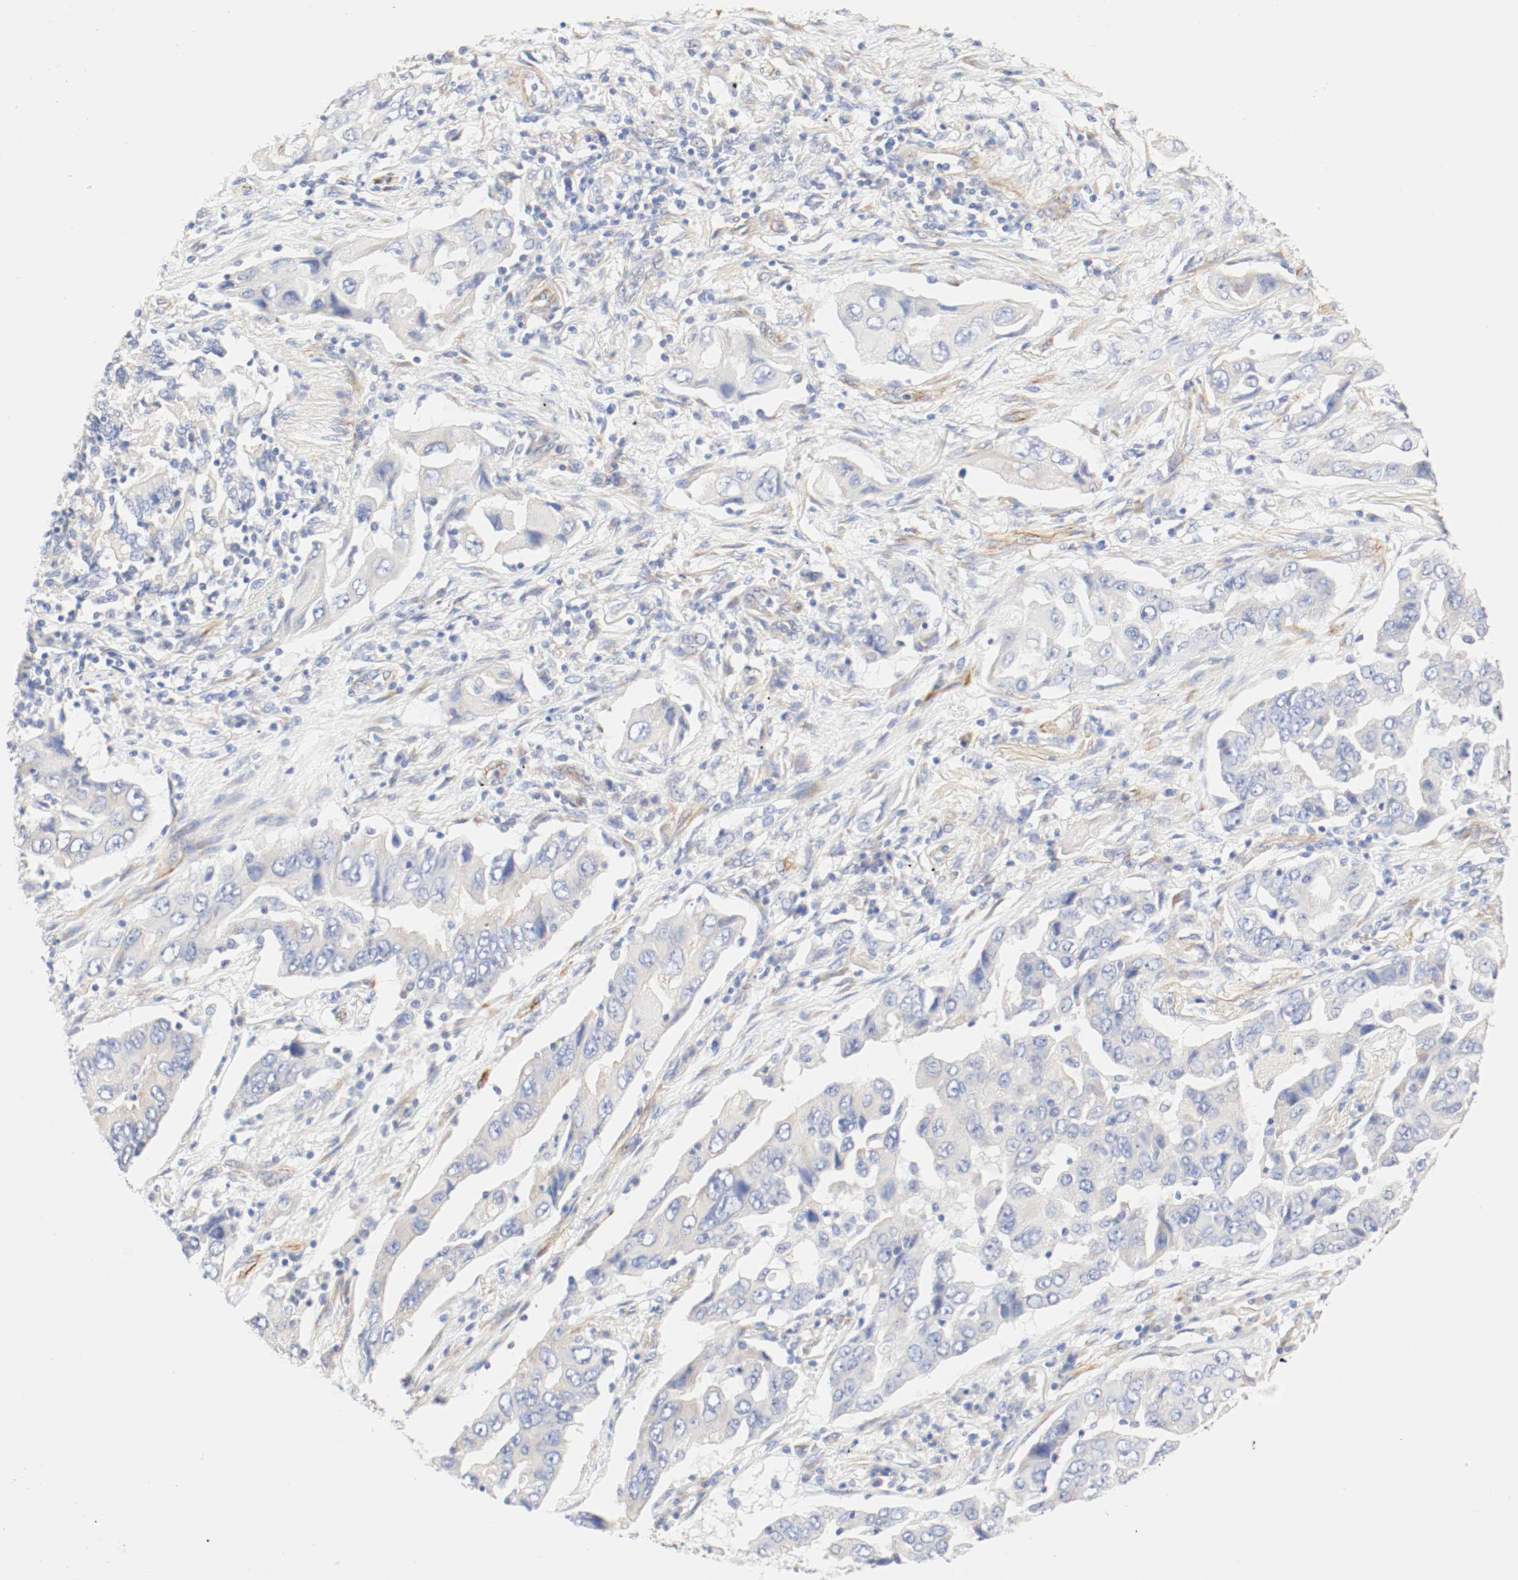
{"staining": {"intensity": "negative", "quantity": "none", "location": "none"}, "tissue": "lung cancer", "cell_type": "Tumor cells", "image_type": "cancer", "snomed": [{"axis": "morphology", "description": "Adenocarcinoma, NOS"}, {"axis": "topography", "description": "Lung"}], "caption": "Immunohistochemistry (IHC) histopathology image of human lung adenocarcinoma stained for a protein (brown), which displays no positivity in tumor cells. (DAB (3,3'-diaminobenzidine) immunohistochemistry (IHC) with hematoxylin counter stain).", "gene": "GIT1", "patient": {"sex": "female", "age": 65}}